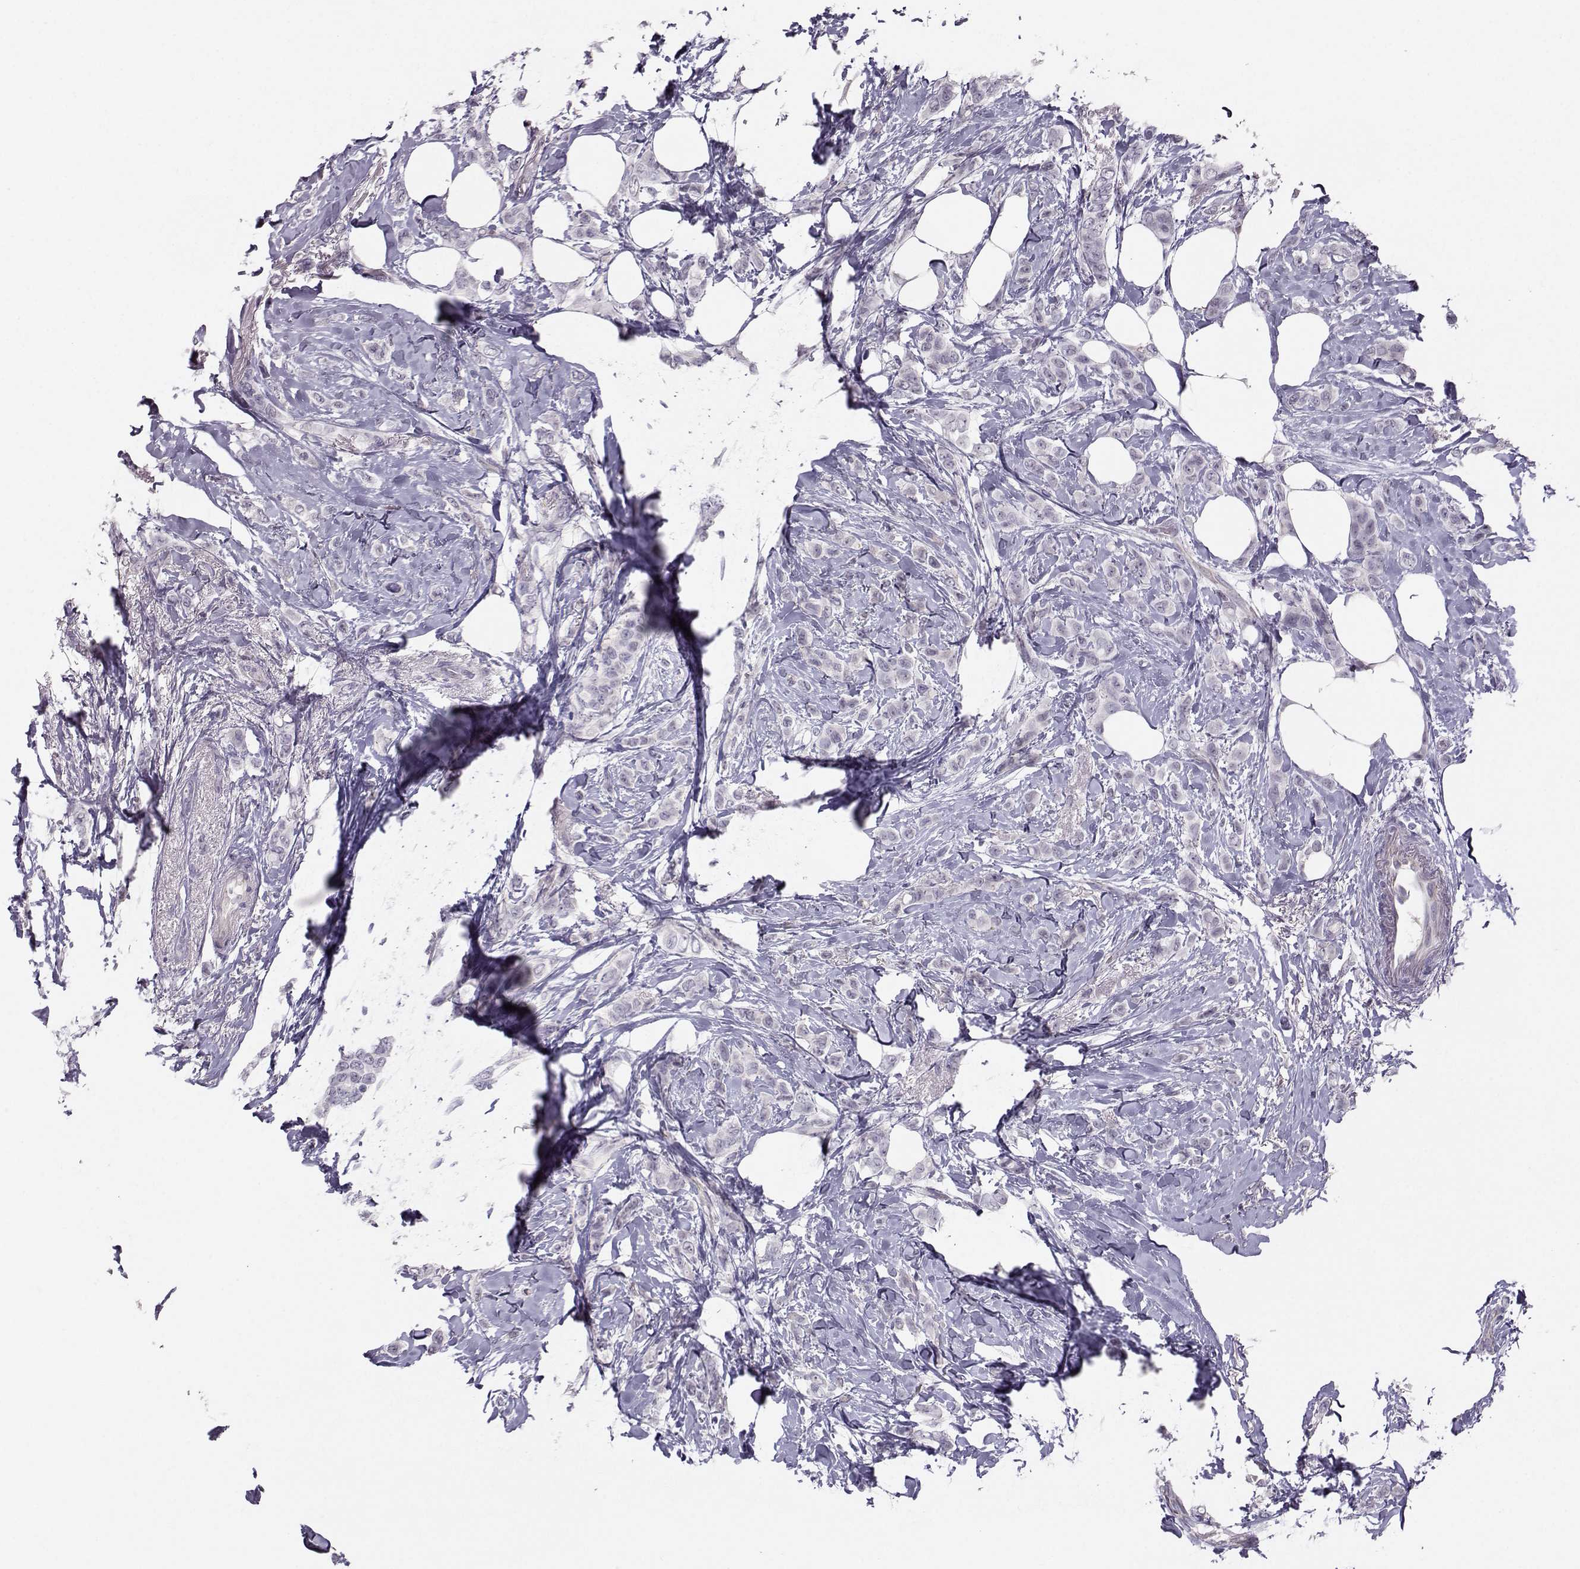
{"staining": {"intensity": "negative", "quantity": "none", "location": "none"}, "tissue": "breast cancer", "cell_type": "Tumor cells", "image_type": "cancer", "snomed": [{"axis": "morphology", "description": "Lobular carcinoma"}, {"axis": "topography", "description": "Breast"}], "caption": "This is an immunohistochemistry (IHC) image of breast cancer. There is no staining in tumor cells.", "gene": "MAST1", "patient": {"sex": "female", "age": 66}}